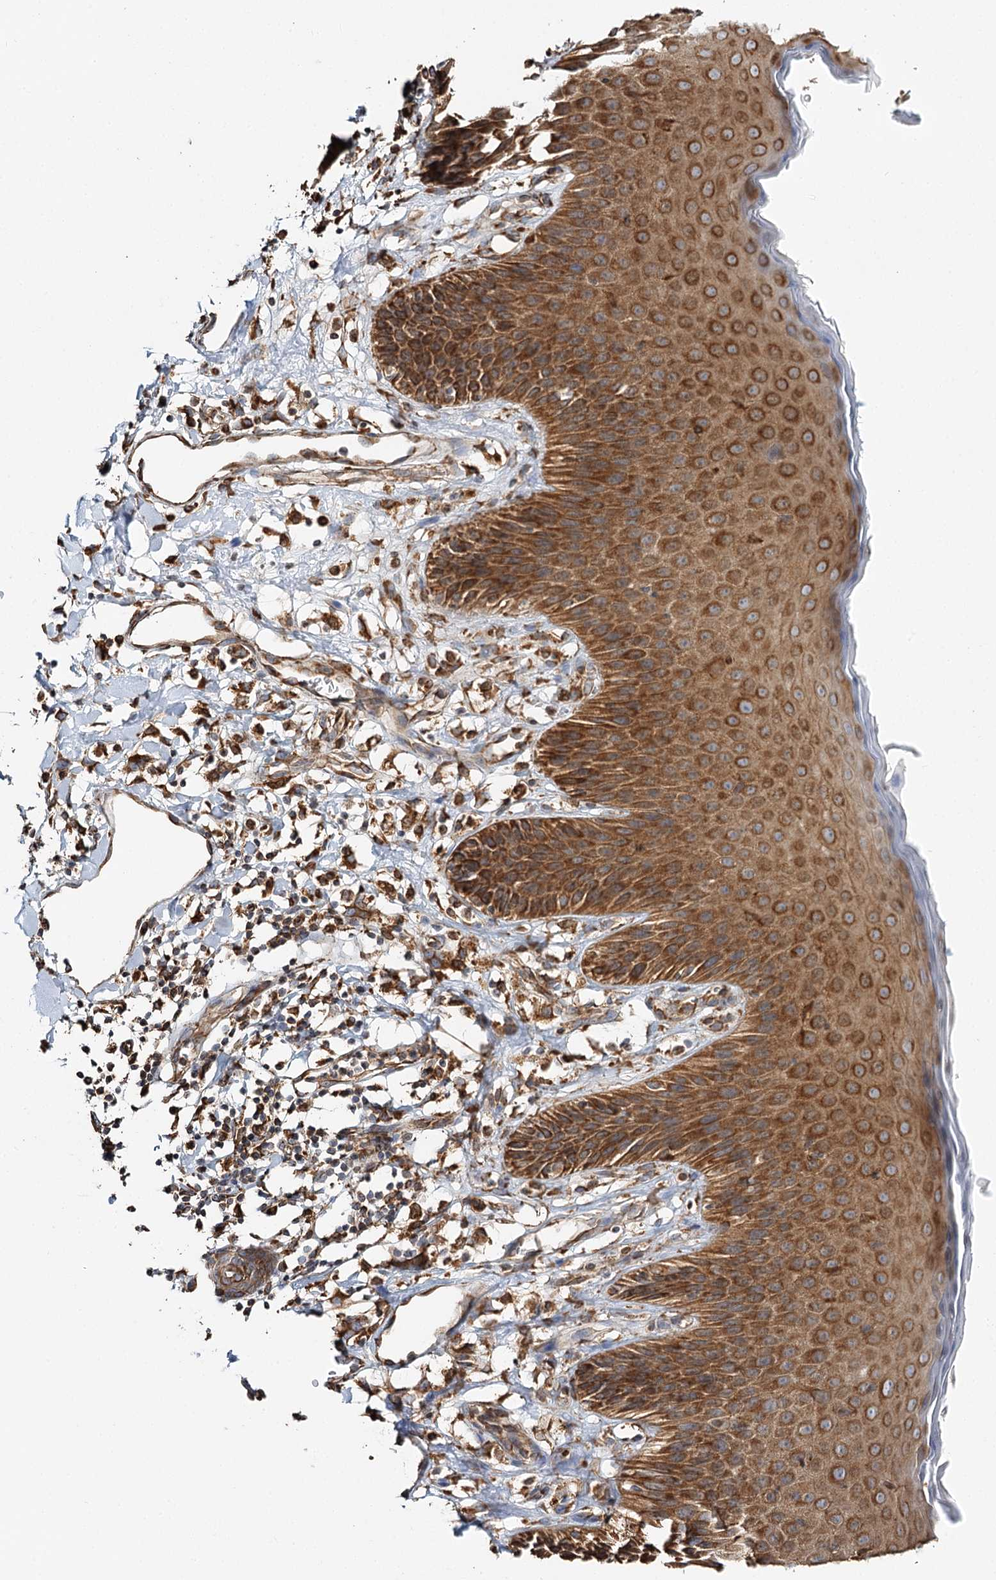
{"staining": {"intensity": "strong", "quantity": ">75%", "location": "cytoplasmic/membranous"}, "tissue": "skin", "cell_type": "Epidermal cells", "image_type": "normal", "snomed": [{"axis": "morphology", "description": "Normal tissue, NOS"}, {"axis": "topography", "description": "Vulva"}], "caption": "Immunohistochemistry image of normal human skin stained for a protein (brown), which exhibits high levels of strong cytoplasmic/membranous staining in approximately >75% of epidermal cells.", "gene": "TAS1R1", "patient": {"sex": "female", "age": 68}}